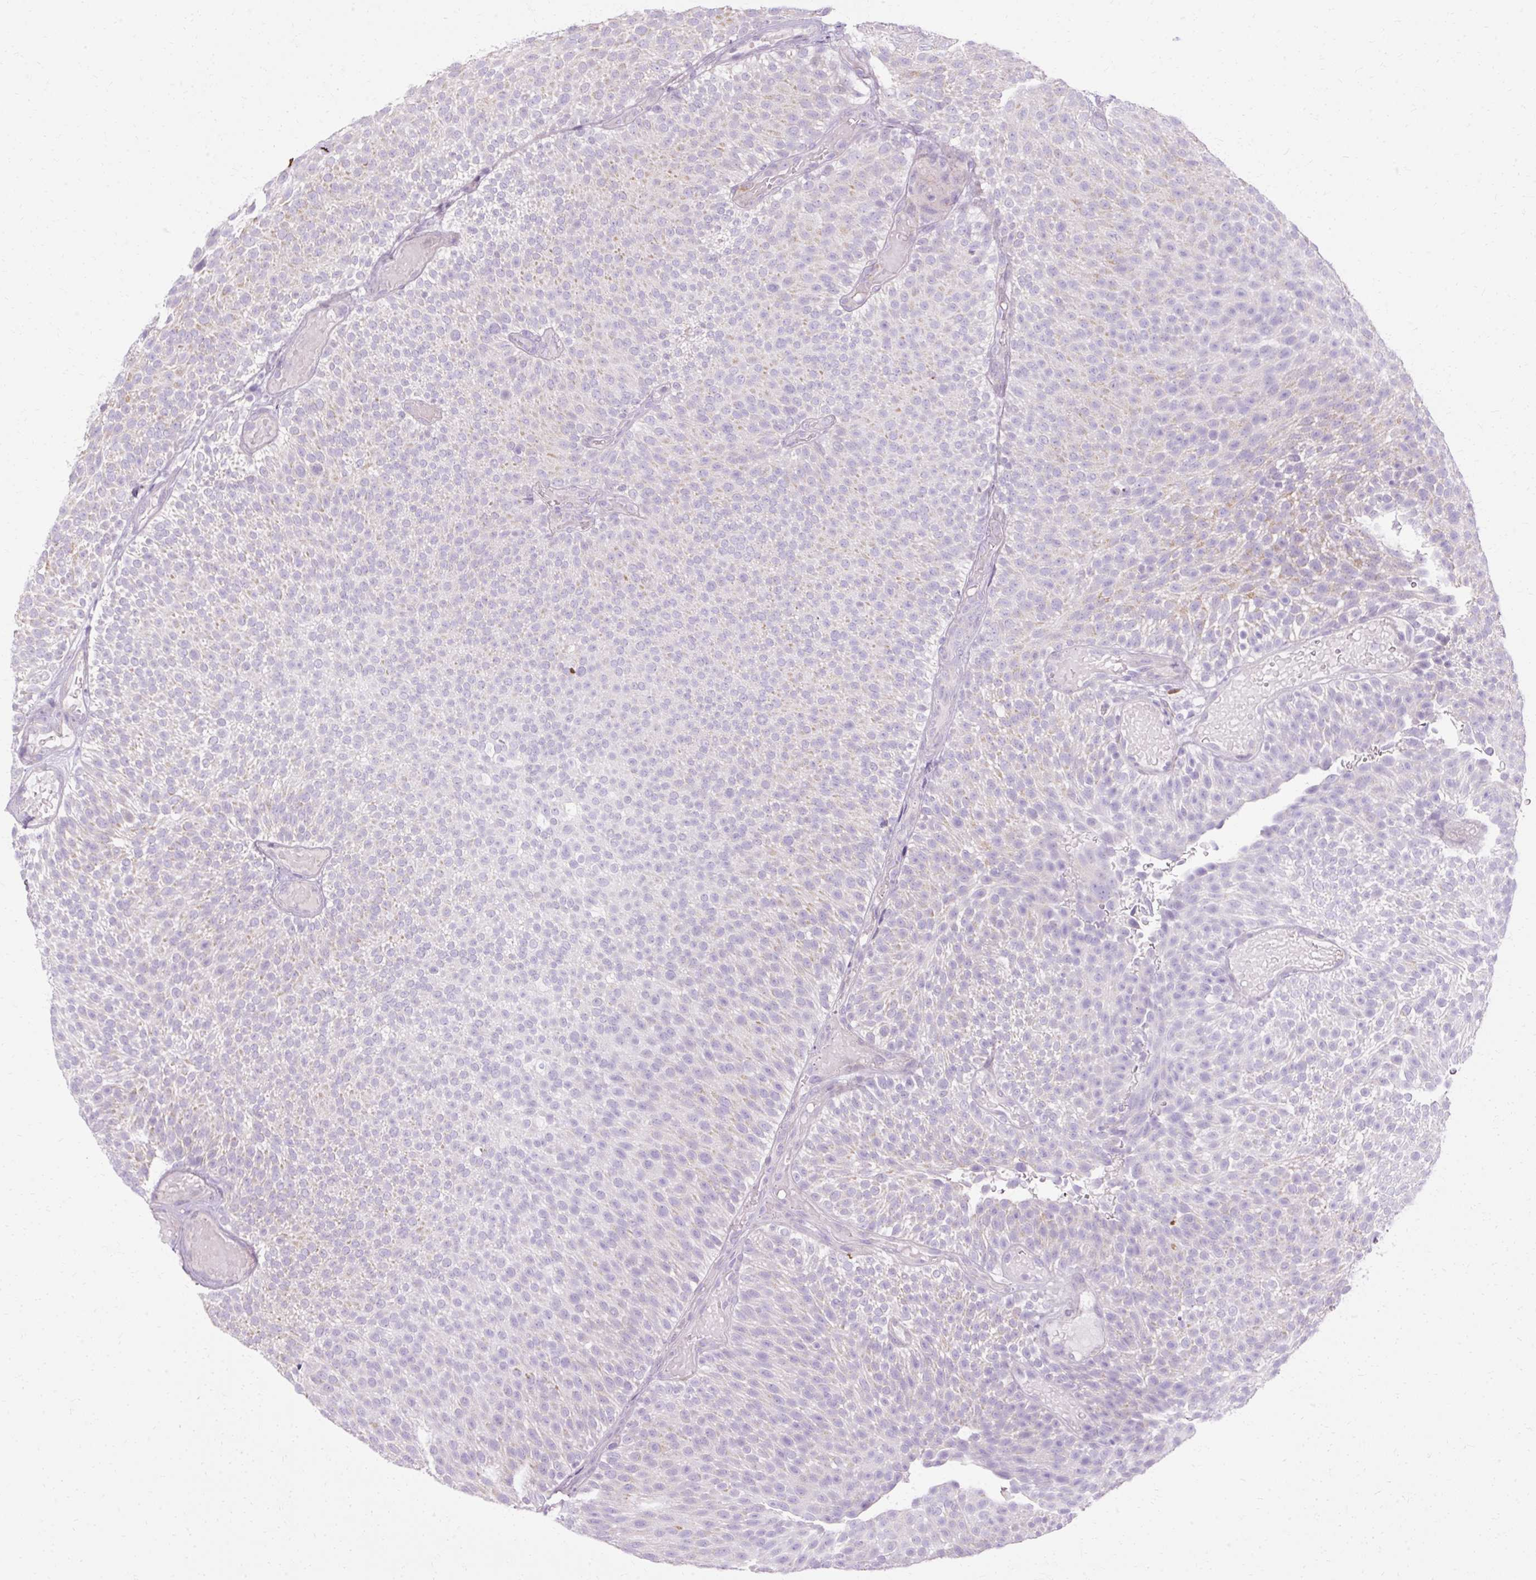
{"staining": {"intensity": "negative", "quantity": "none", "location": "none"}, "tissue": "urothelial cancer", "cell_type": "Tumor cells", "image_type": "cancer", "snomed": [{"axis": "morphology", "description": "Urothelial carcinoma, Low grade"}, {"axis": "topography", "description": "Urinary bladder"}], "caption": "Tumor cells show no significant staining in low-grade urothelial carcinoma. The staining was performed using DAB (3,3'-diaminobenzidine) to visualize the protein expression in brown, while the nuclei were stained in blue with hematoxylin (Magnification: 20x).", "gene": "HSD11B1", "patient": {"sex": "male", "age": 78}}